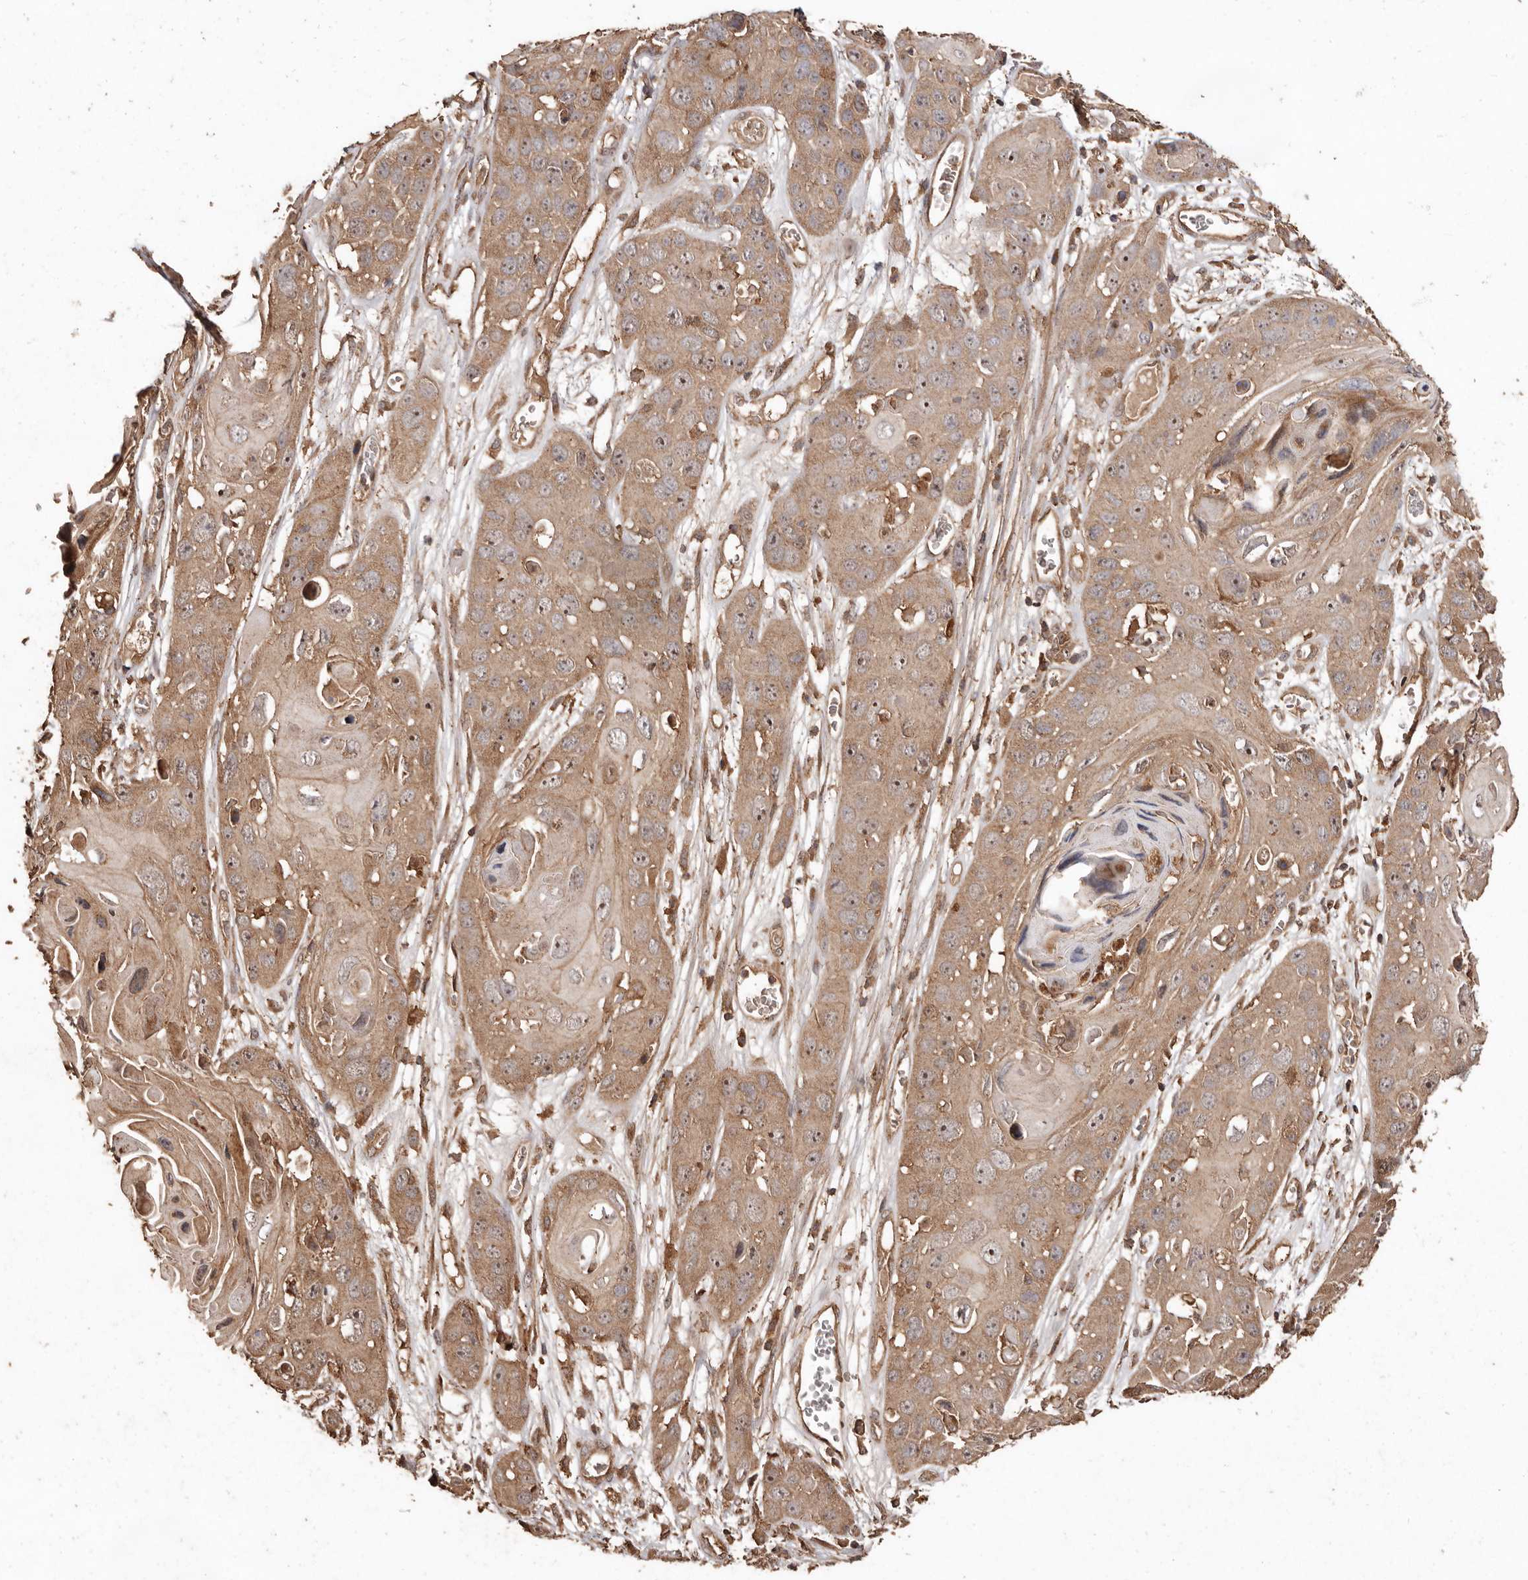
{"staining": {"intensity": "moderate", "quantity": ">75%", "location": "cytoplasmic/membranous,nuclear"}, "tissue": "skin cancer", "cell_type": "Tumor cells", "image_type": "cancer", "snomed": [{"axis": "morphology", "description": "Squamous cell carcinoma, NOS"}, {"axis": "topography", "description": "Skin"}], "caption": "Immunohistochemical staining of human skin cancer (squamous cell carcinoma) reveals medium levels of moderate cytoplasmic/membranous and nuclear positivity in about >75% of tumor cells.", "gene": "RWDD1", "patient": {"sex": "male", "age": 55}}